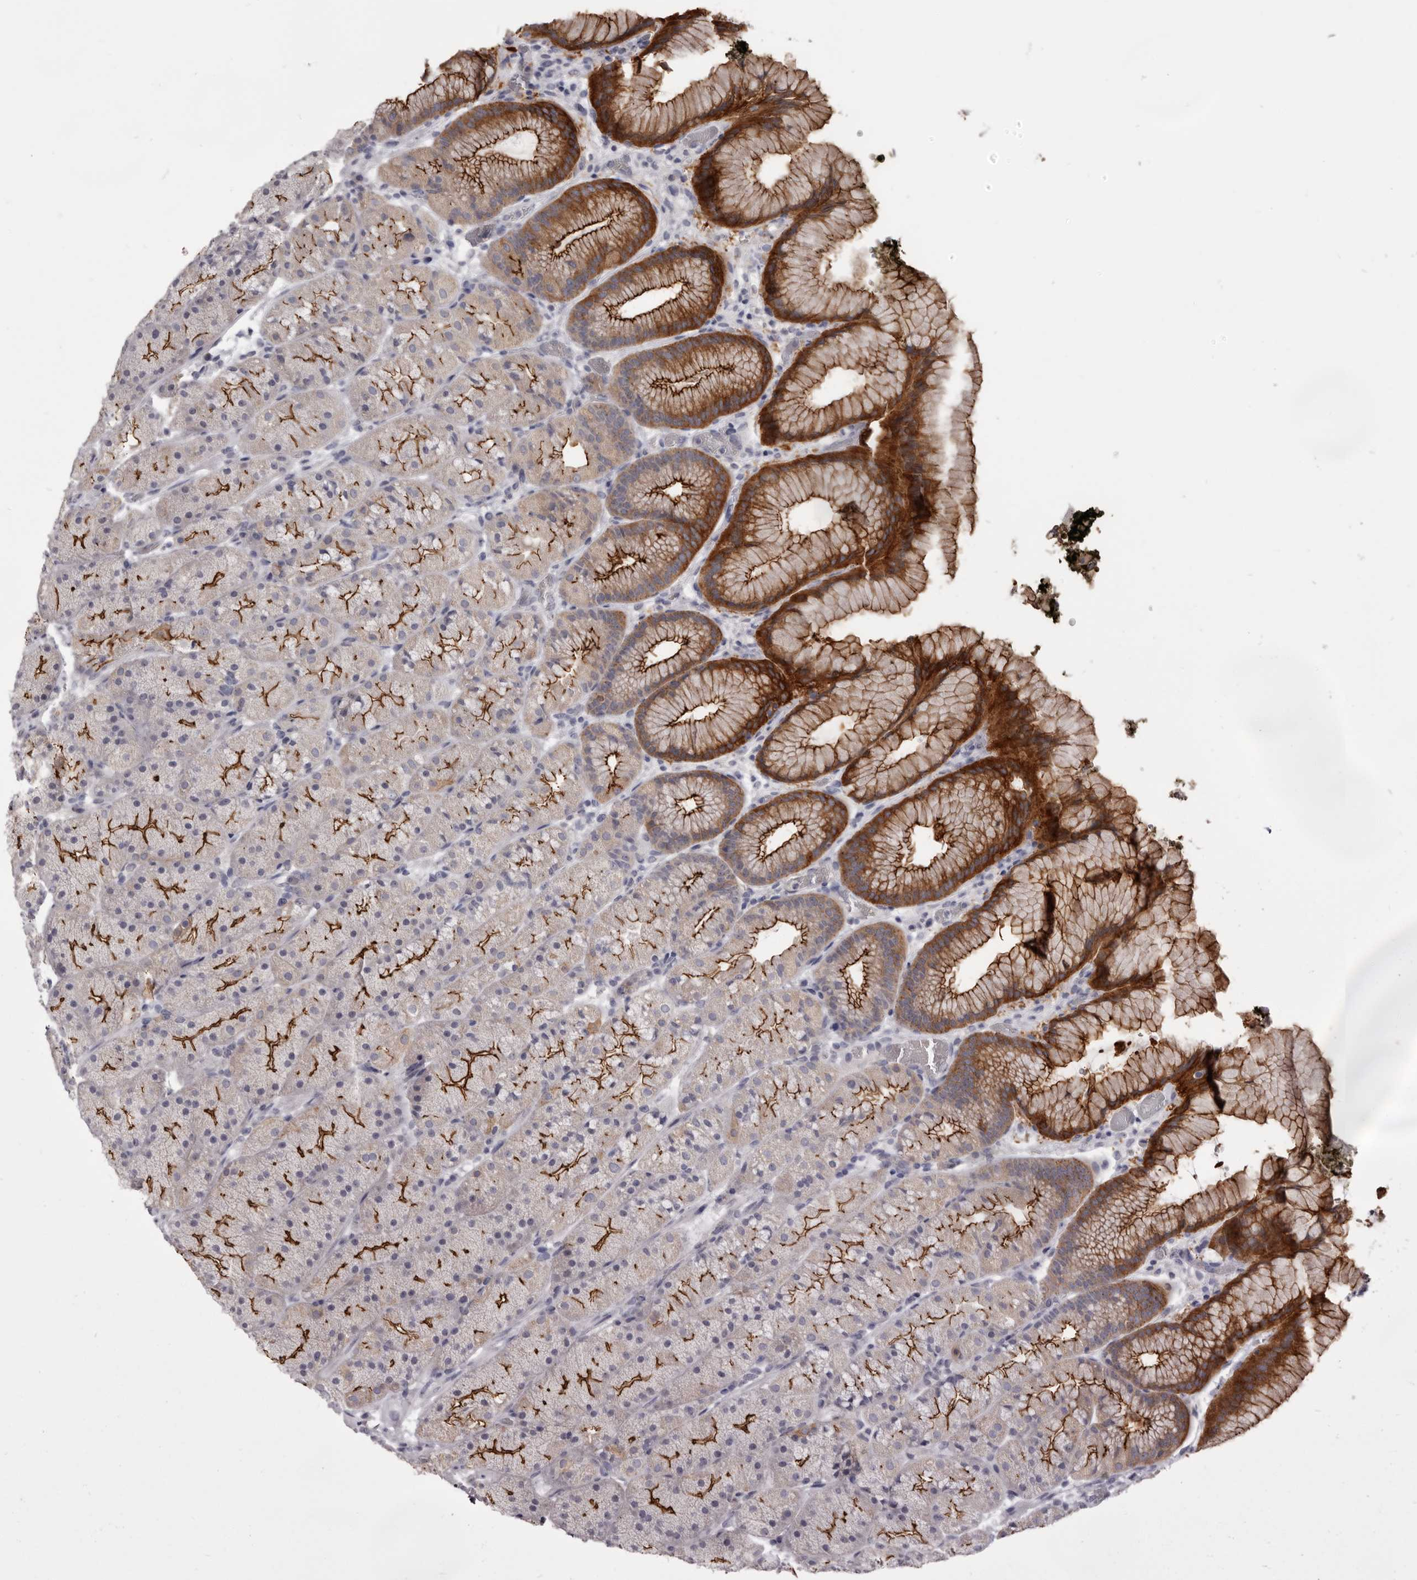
{"staining": {"intensity": "strong", "quantity": ">75%", "location": "cytoplasmic/membranous"}, "tissue": "stomach", "cell_type": "Glandular cells", "image_type": "normal", "snomed": [{"axis": "morphology", "description": "Normal tissue, NOS"}, {"axis": "topography", "description": "Stomach, upper"}, {"axis": "topography", "description": "Stomach"}], "caption": "The micrograph exhibits immunohistochemical staining of benign stomach. There is strong cytoplasmic/membranous expression is appreciated in approximately >75% of glandular cells. (DAB IHC, brown staining for protein, blue staining for nuclei).", "gene": "CGN", "patient": {"sex": "male", "age": 48}}